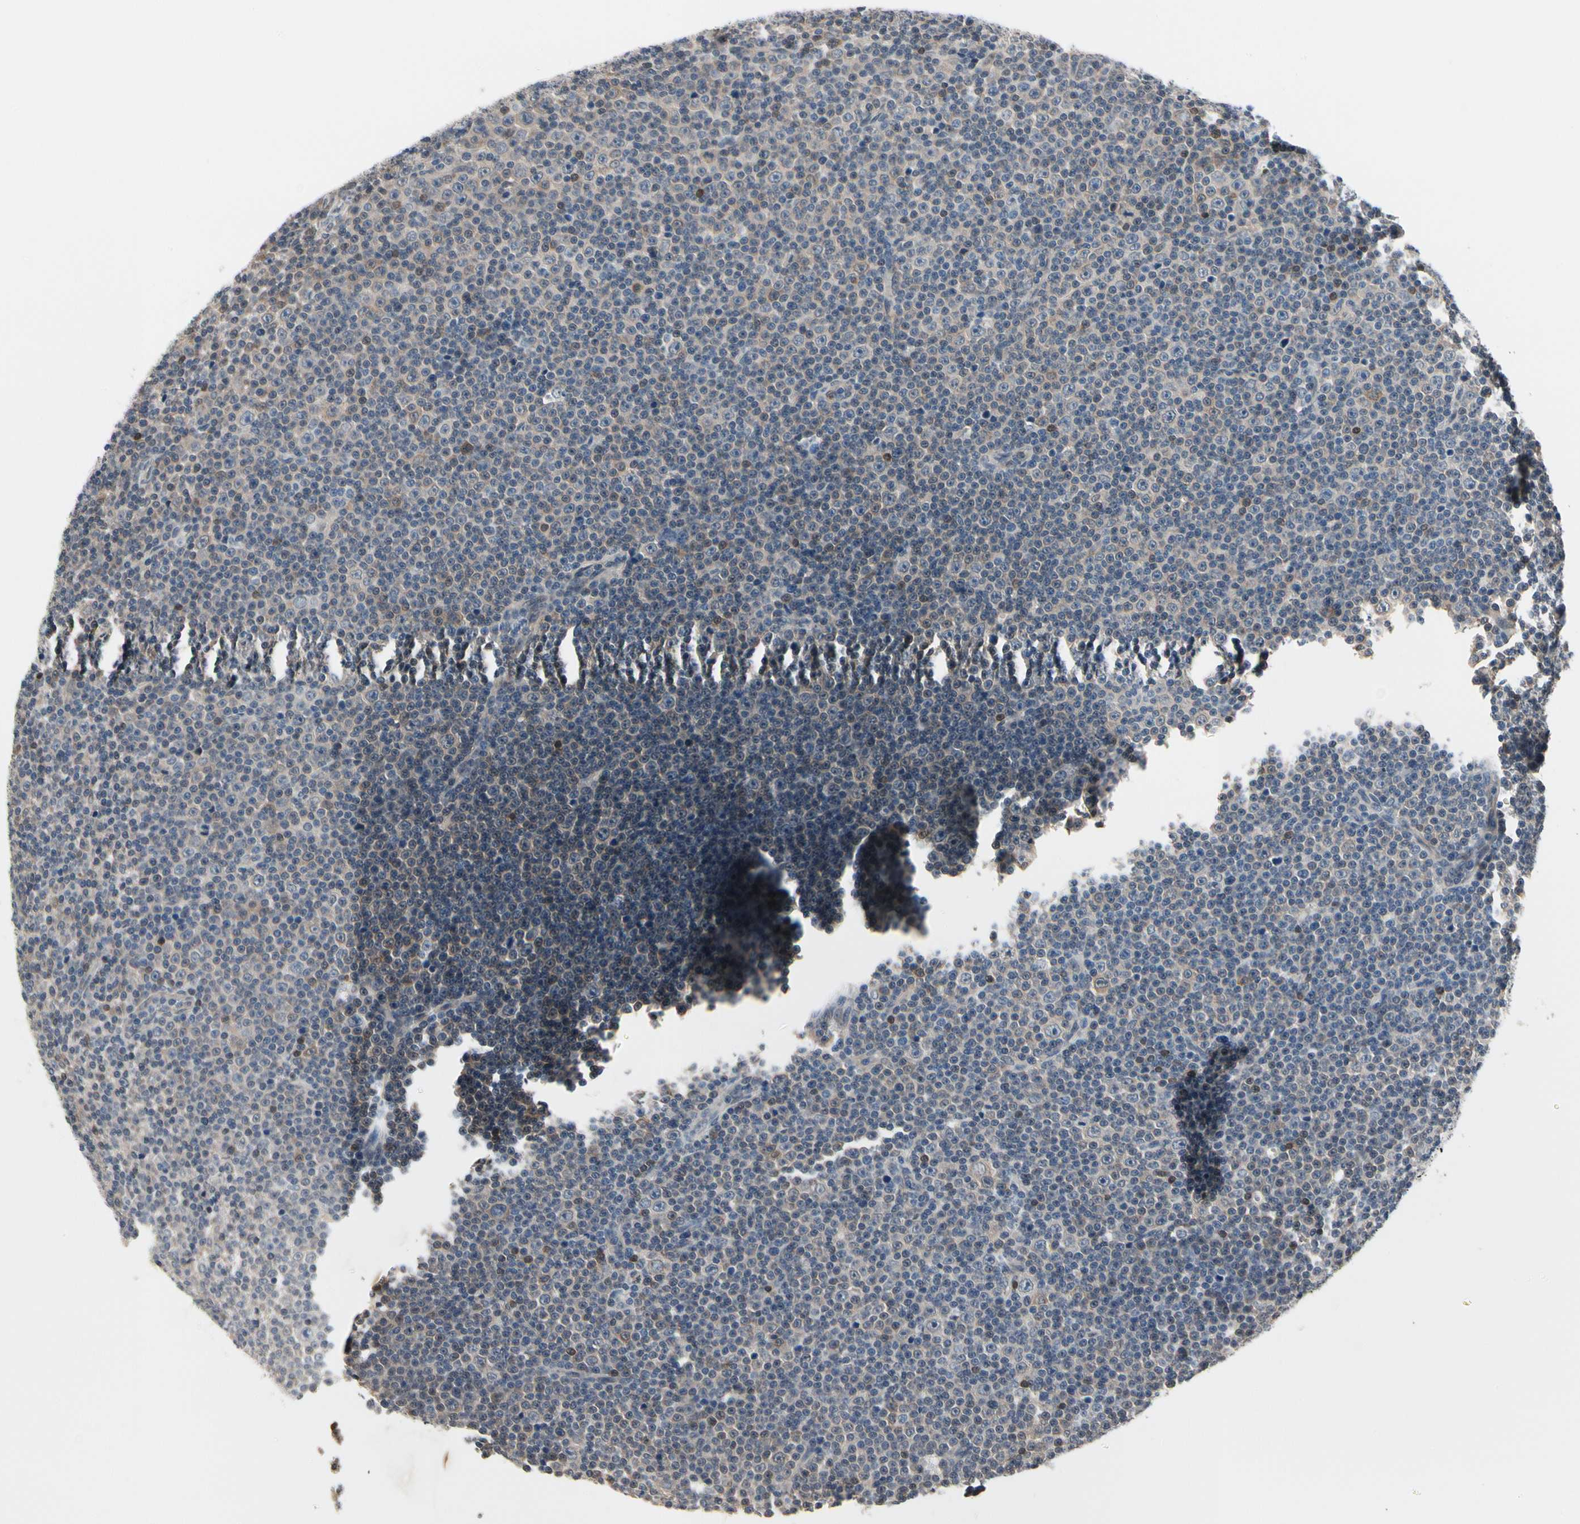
{"staining": {"intensity": "negative", "quantity": "none", "location": "none"}, "tissue": "lymphoma", "cell_type": "Tumor cells", "image_type": "cancer", "snomed": [{"axis": "morphology", "description": "Malignant lymphoma, non-Hodgkin's type, Low grade"}, {"axis": "topography", "description": "Lymph node"}], "caption": "A micrograph of human low-grade malignant lymphoma, non-Hodgkin's type is negative for staining in tumor cells. Nuclei are stained in blue.", "gene": "PRDX6", "patient": {"sex": "female", "age": 67}}